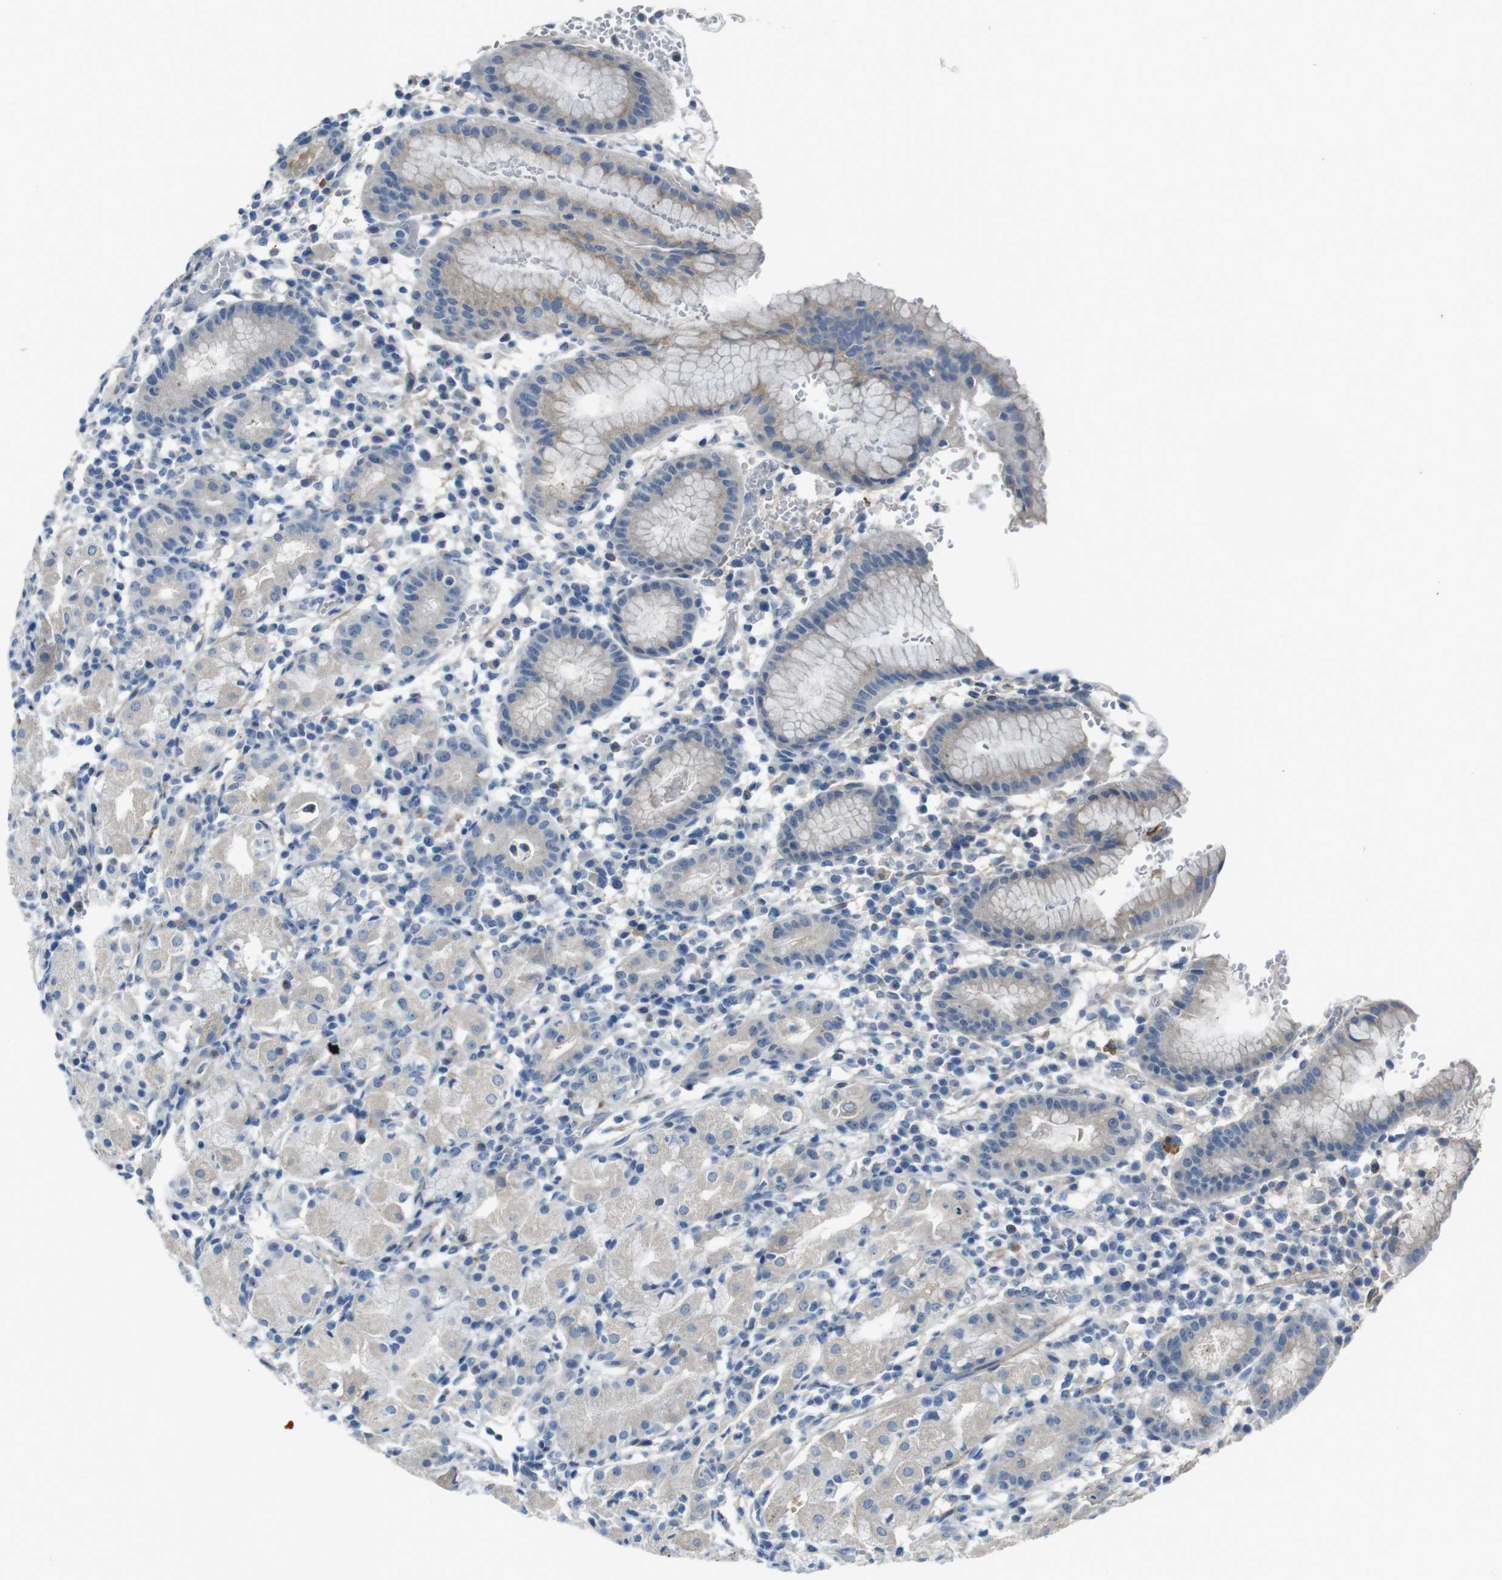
{"staining": {"intensity": "weak", "quantity": "25%-75%", "location": "cytoplasmic/membranous"}, "tissue": "stomach", "cell_type": "Glandular cells", "image_type": "normal", "snomed": [{"axis": "morphology", "description": "Normal tissue, NOS"}, {"axis": "topography", "description": "Stomach"}, {"axis": "topography", "description": "Stomach, lower"}], "caption": "Immunohistochemical staining of unremarkable human stomach exhibits 25%-75% levels of weak cytoplasmic/membranous protein staining in about 25%-75% of glandular cells.", "gene": "ENTPD7", "patient": {"sex": "female", "age": 75}}